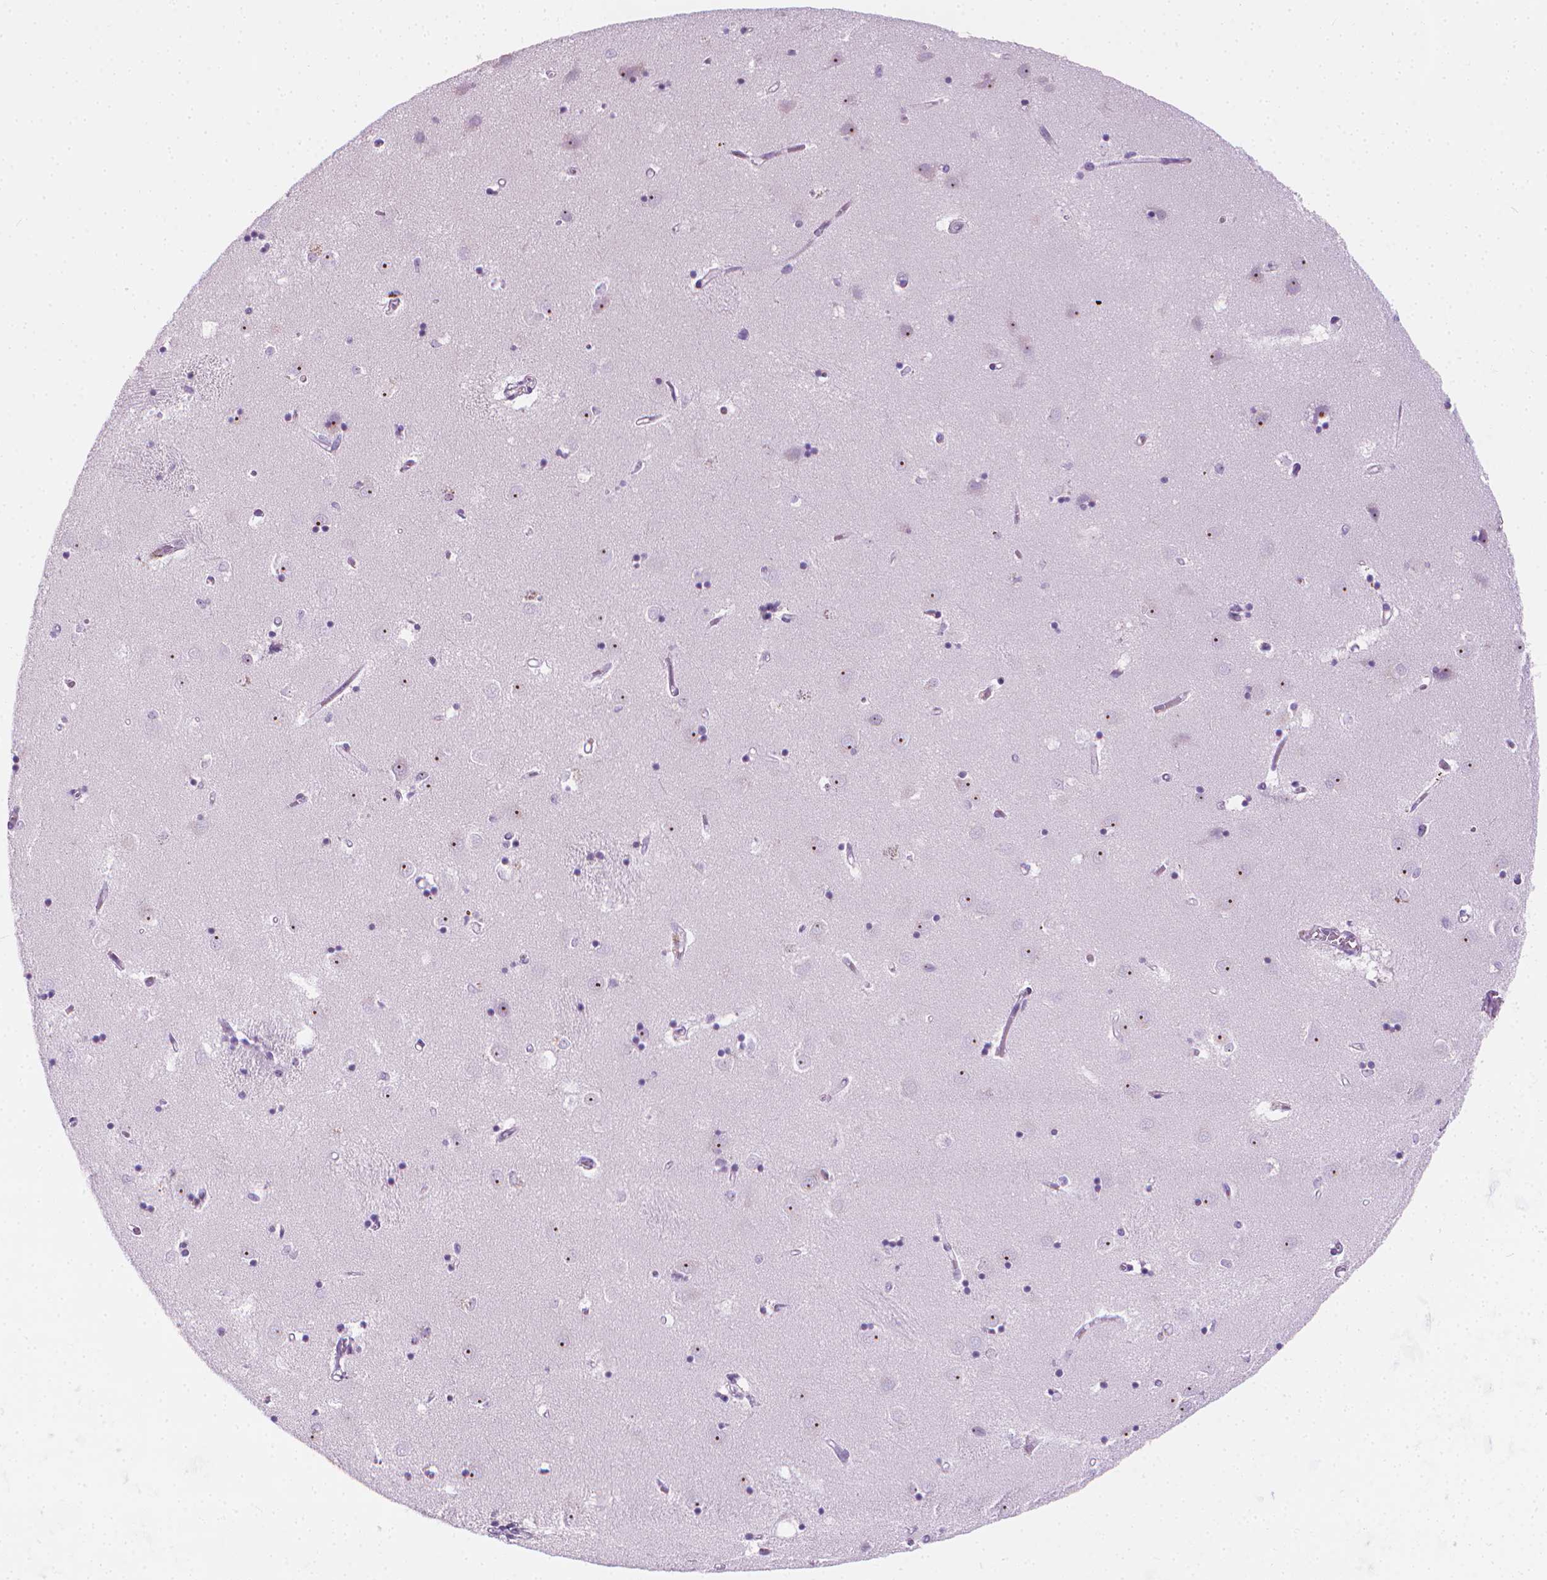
{"staining": {"intensity": "negative", "quantity": "none", "location": "none"}, "tissue": "caudate", "cell_type": "Glial cells", "image_type": "normal", "snomed": [{"axis": "morphology", "description": "Normal tissue, NOS"}, {"axis": "topography", "description": "Lateral ventricle wall"}], "caption": "An immunohistochemistry (IHC) image of unremarkable caudate is shown. There is no staining in glial cells of caudate. (Immunohistochemistry, brightfield microscopy, high magnification).", "gene": "NOL7", "patient": {"sex": "male", "age": 54}}